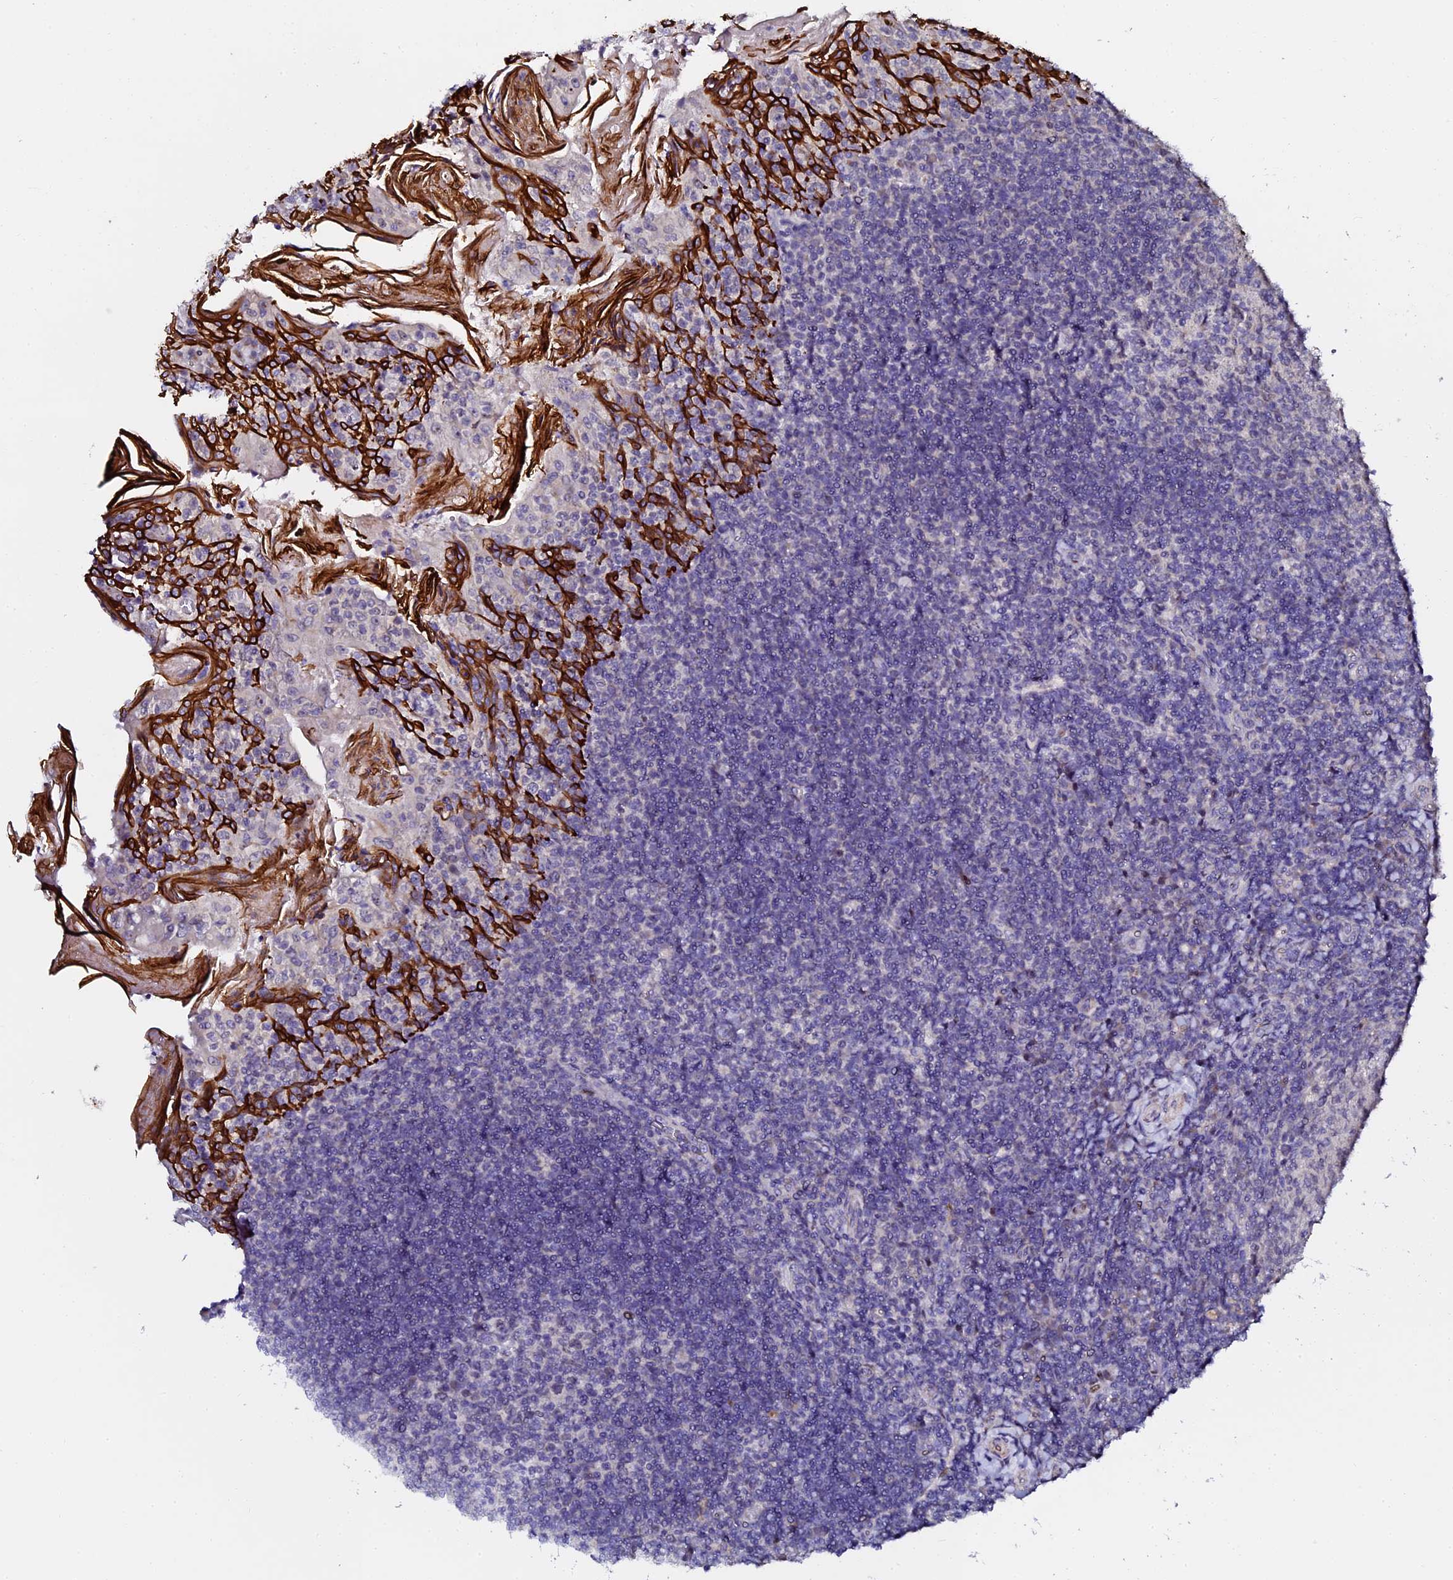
{"staining": {"intensity": "negative", "quantity": "none", "location": "none"}, "tissue": "tonsil", "cell_type": "Germinal center cells", "image_type": "normal", "snomed": [{"axis": "morphology", "description": "Normal tissue, NOS"}, {"axis": "topography", "description": "Tonsil"}], "caption": "A micrograph of human tonsil is negative for staining in germinal center cells. Brightfield microscopy of IHC stained with DAB (brown) and hematoxylin (blue), captured at high magnification.", "gene": "GPN3", "patient": {"sex": "female", "age": 10}}